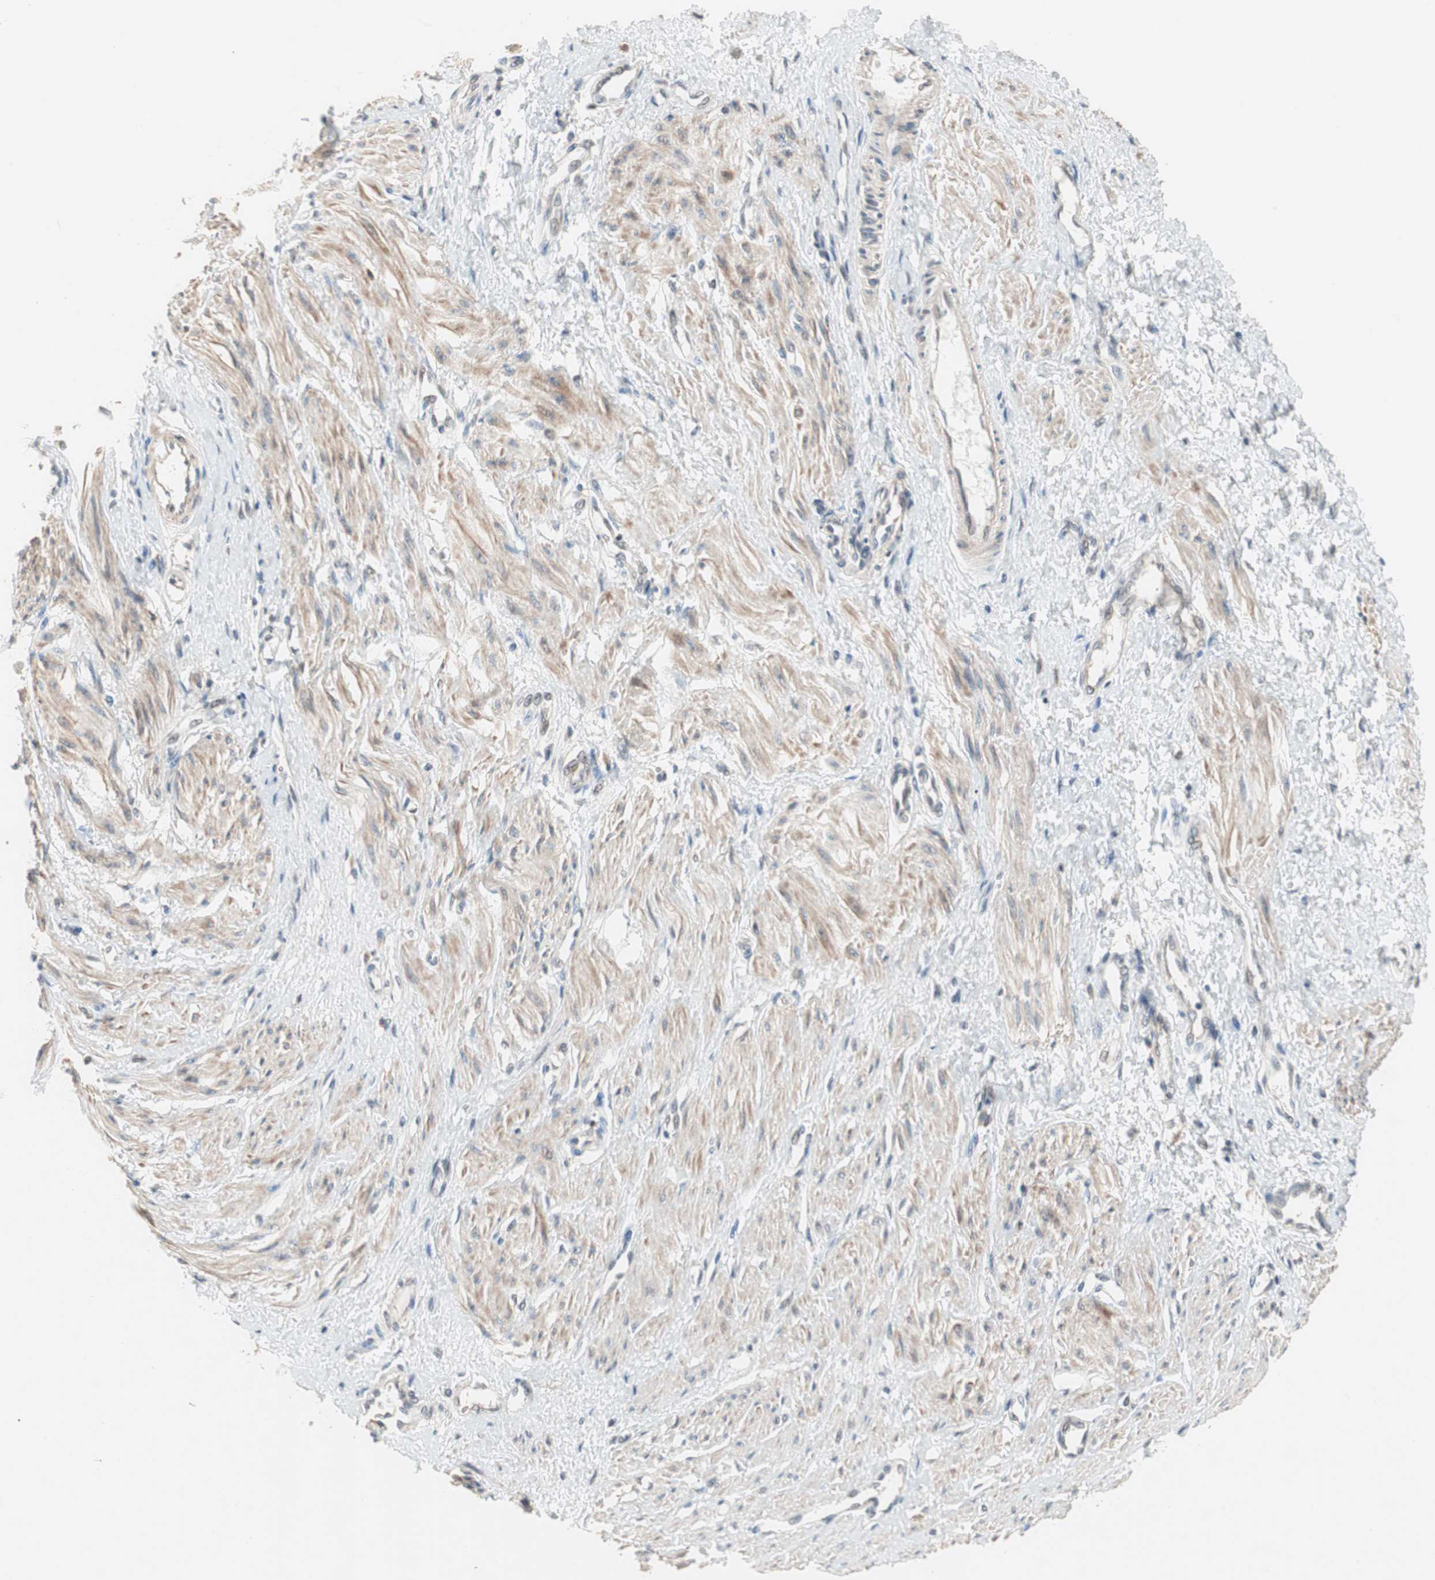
{"staining": {"intensity": "weak", "quantity": ">75%", "location": "cytoplasmic/membranous"}, "tissue": "smooth muscle", "cell_type": "Smooth muscle cells", "image_type": "normal", "snomed": [{"axis": "morphology", "description": "Normal tissue, NOS"}, {"axis": "topography", "description": "Smooth muscle"}, {"axis": "topography", "description": "Uterus"}], "caption": "Protein expression analysis of normal smooth muscle displays weak cytoplasmic/membranous expression in about >75% of smooth muscle cells. Using DAB (brown) and hematoxylin (blue) stains, captured at high magnification using brightfield microscopy.", "gene": "GART", "patient": {"sex": "female", "age": 39}}